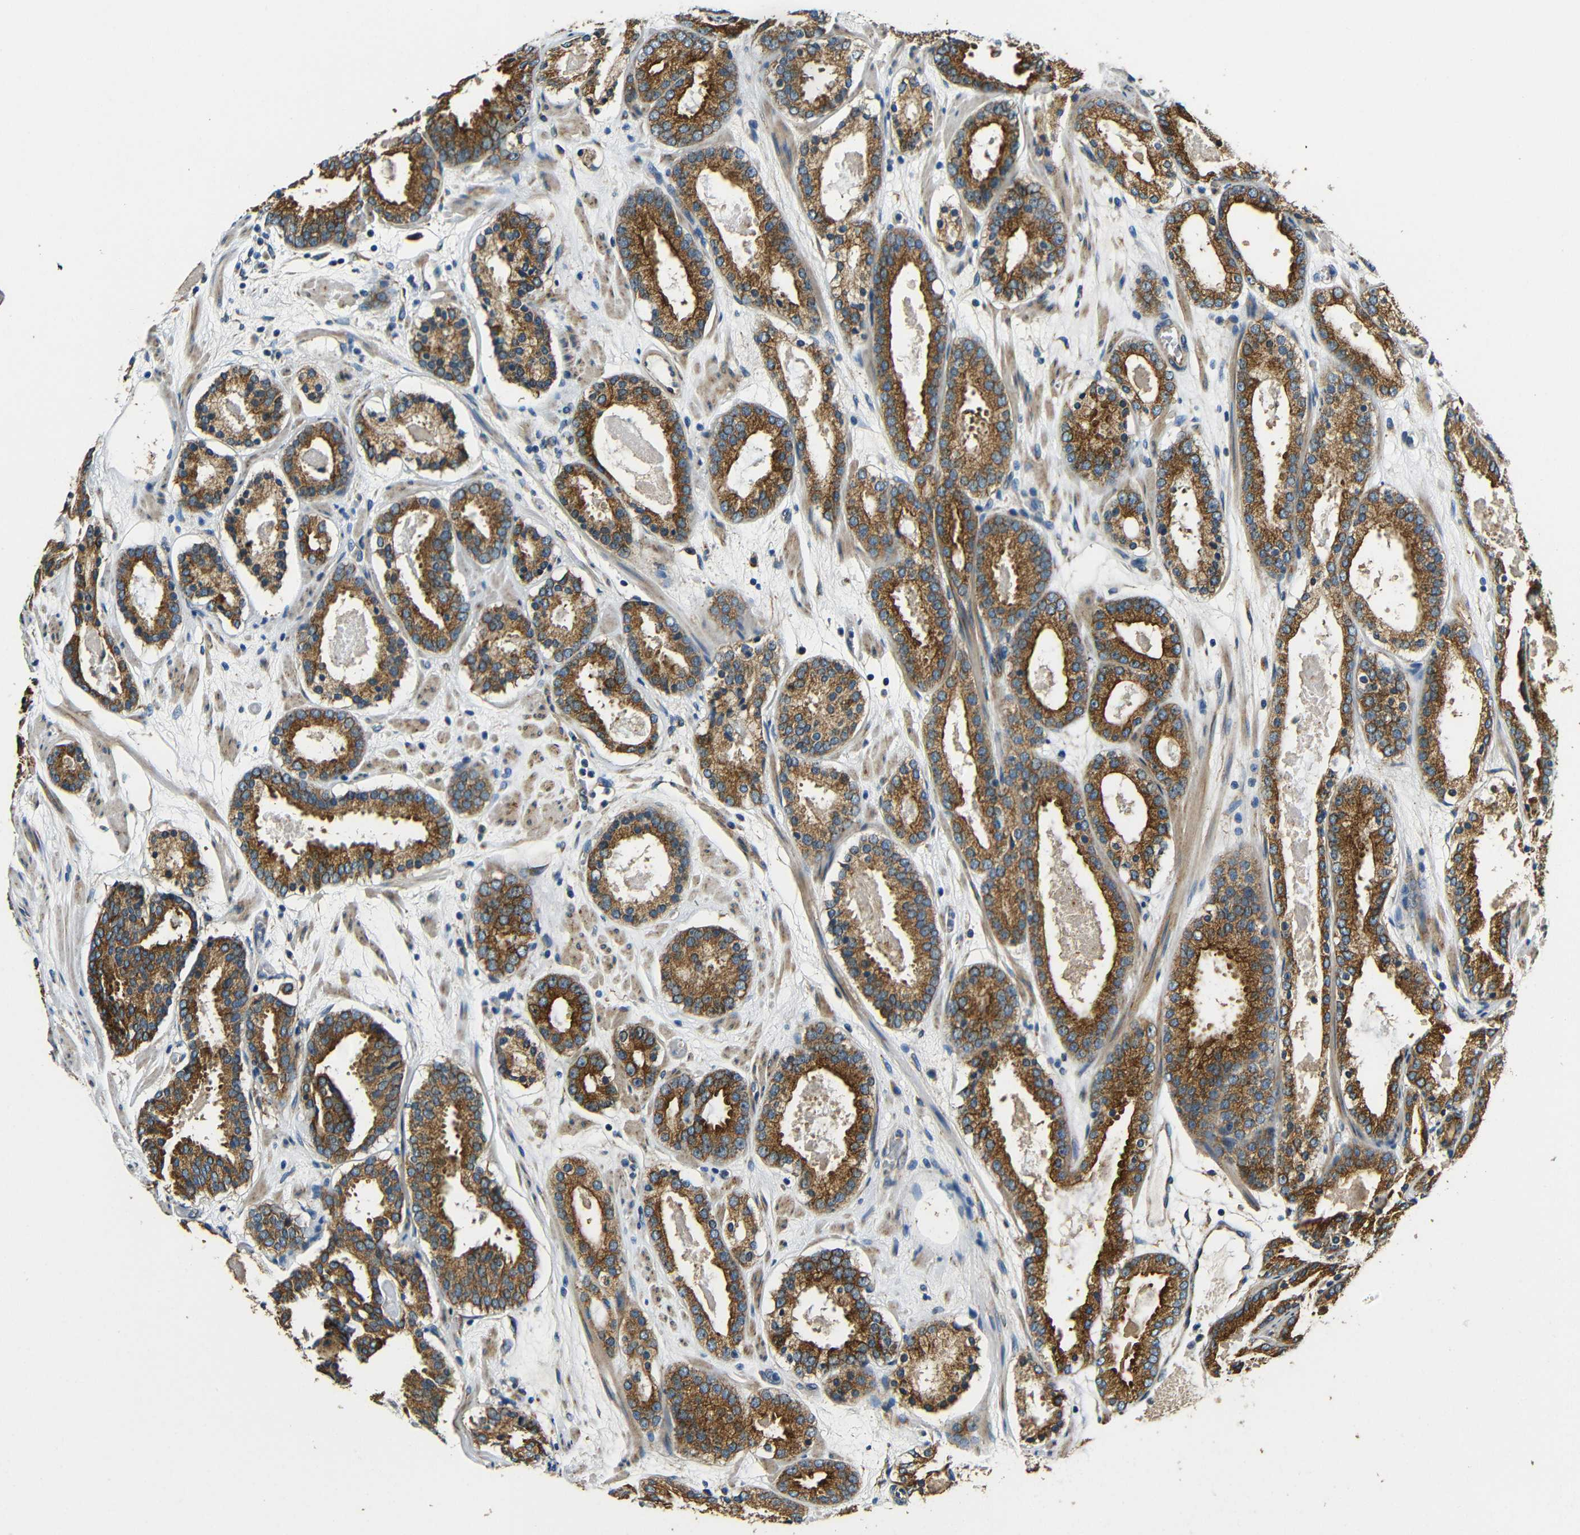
{"staining": {"intensity": "strong", "quantity": ">75%", "location": "cytoplasmic/membranous"}, "tissue": "prostate cancer", "cell_type": "Tumor cells", "image_type": "cancer", "snomed": [{"axis": "morphology", "description": "Adenocarcinoma, Low grade"}, {"axis": "topography", "description": "Prostate"}], "caption": "Strong cytoplasmic/membranous staining for a protein is seen in approximately >75% of tumor cells of low-grade adenocarcinoma (prostate) using IHC.", "gene": "VAPB", "patient": {"sex": "male", "age": 69}}